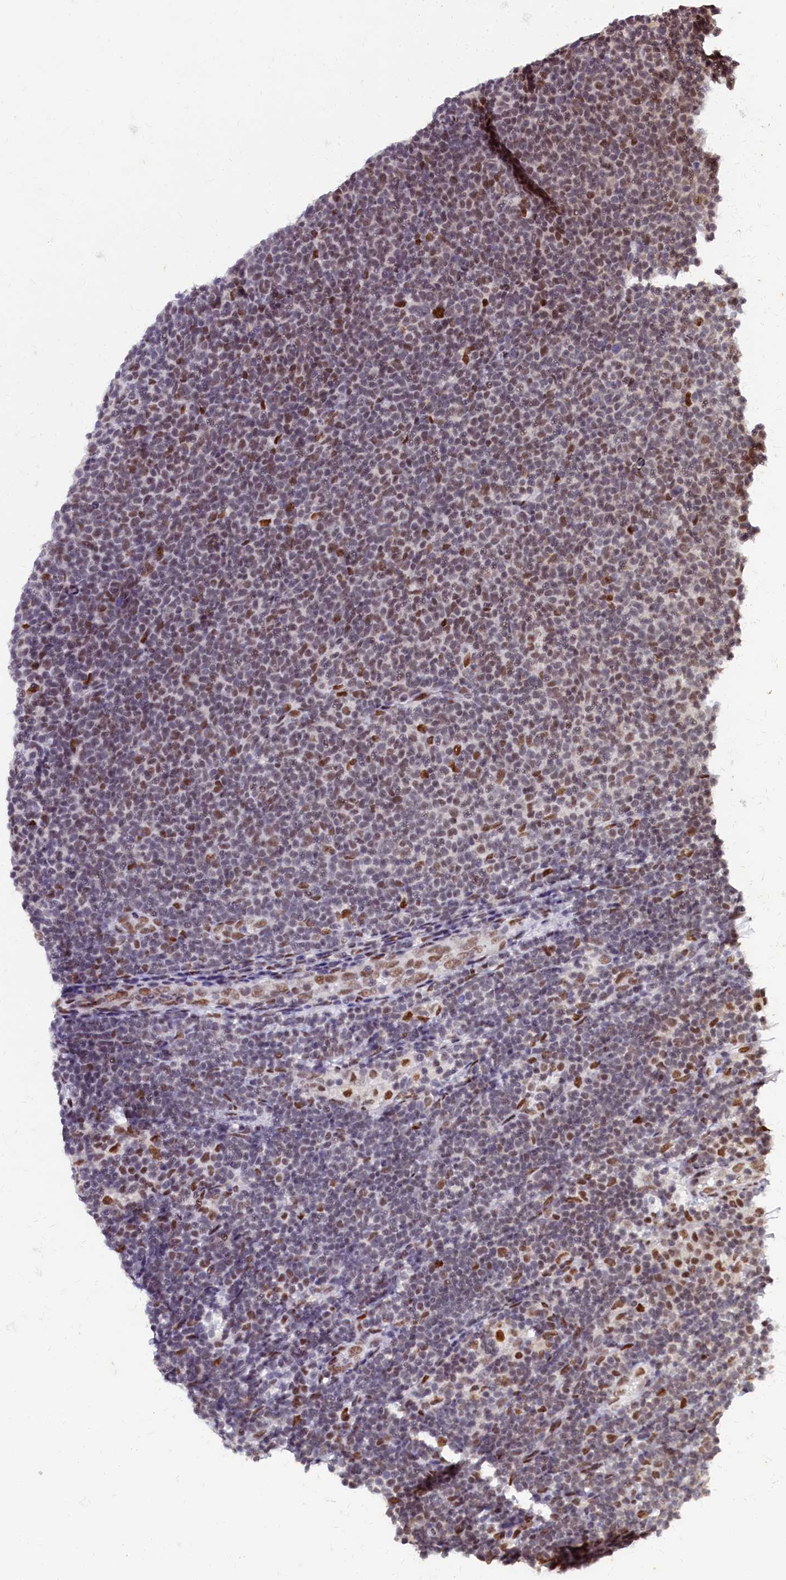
{"staining": {"intensity": "moderate", "quantity": "25%-75%", "location": "nuclear"}, "tissue": "lymphoma", "cell_type": "Tumor cells", "image_type": "cancer", "snomed": [{"axis": "morphology", "description": "Malignant lymphoma, non-Hodgkin's type, Low grade"}, {"axis": "topography", "description": "Lymph node"}], "caption": "Protein analysis of malignant lymphoma, non-Hodgkin's type (low-grade) tissue displays moderate nuclear positivity in about 25%-75% of tumor cells.", "gene": "CPSF7", "patient": {"sex": "male", "age": 66}}